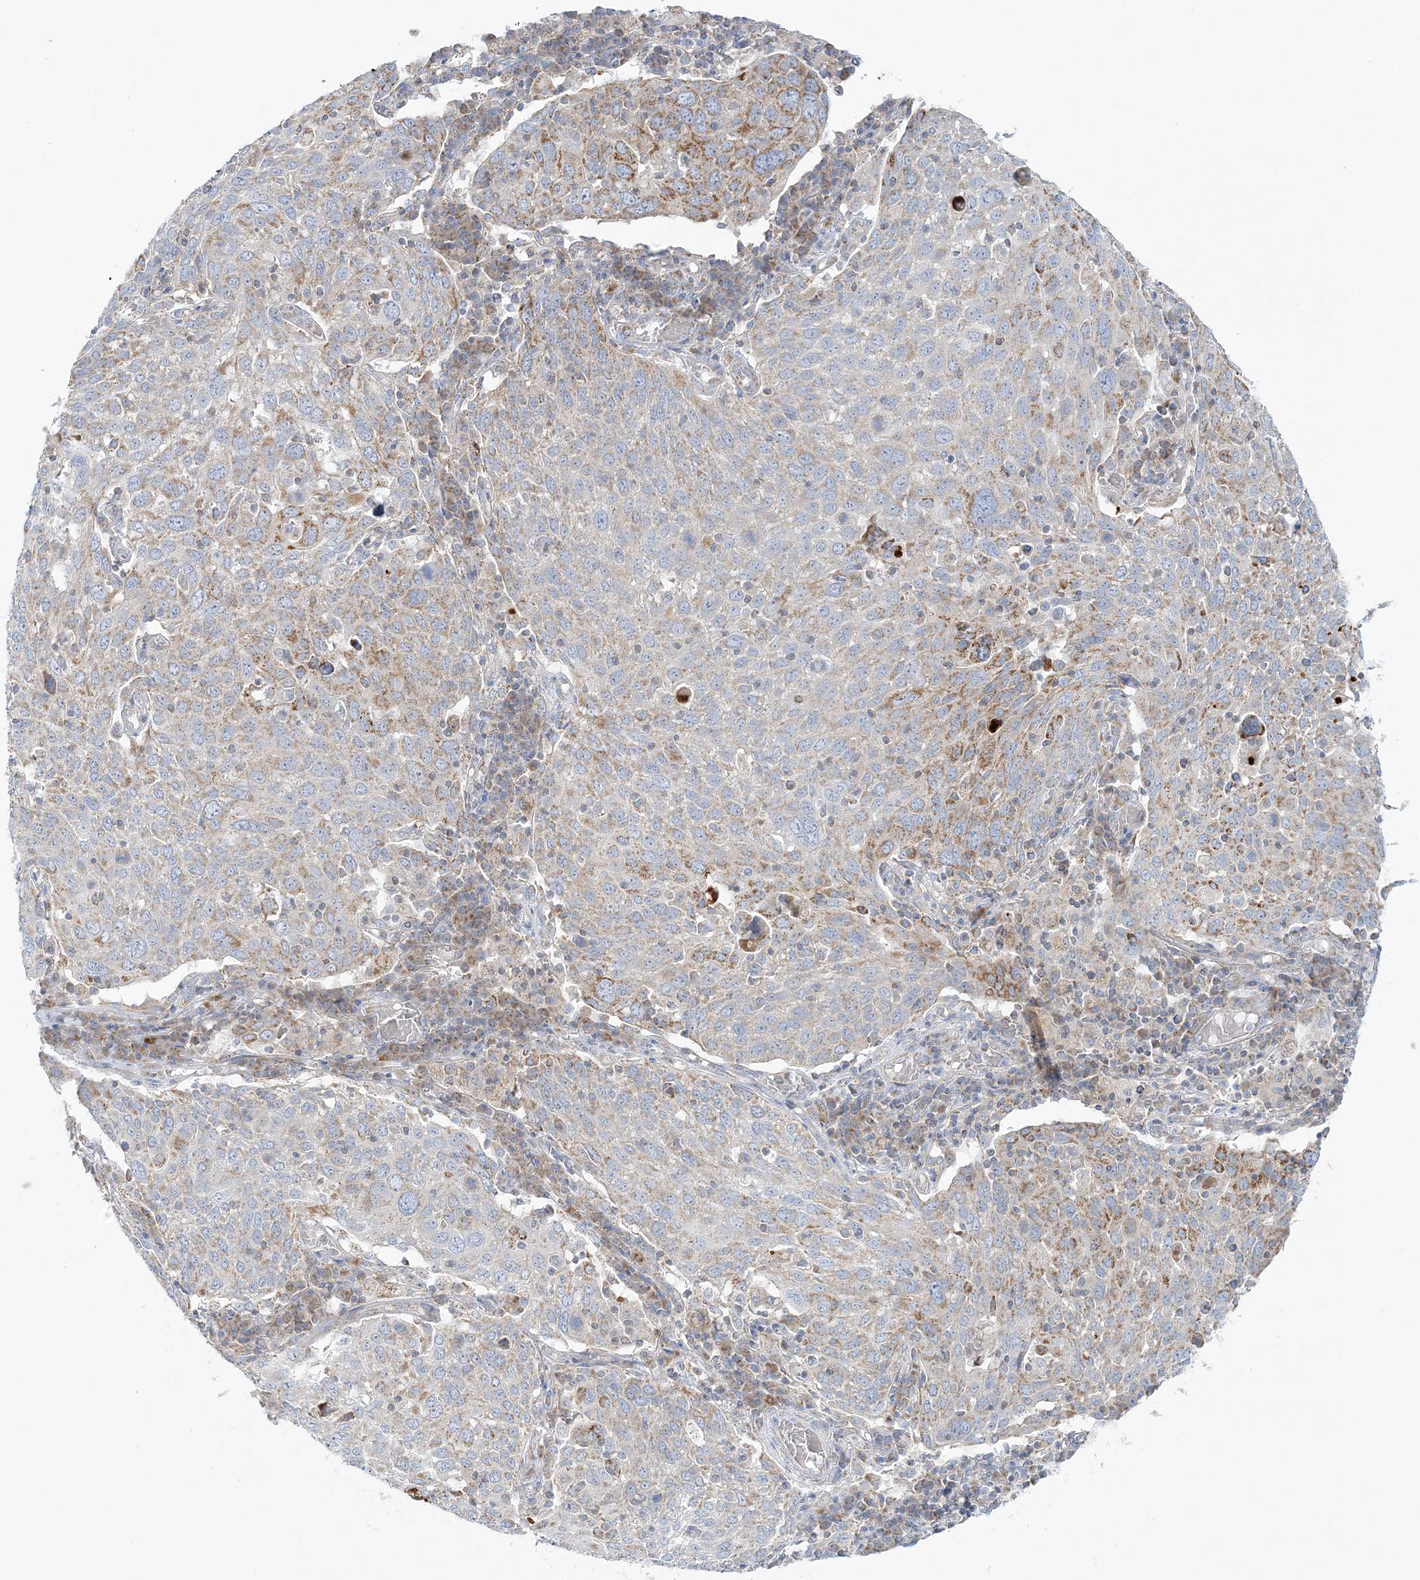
{"staining": {"intensity": "moderate", "quantity": "<25%", "location": "cytoplasmic/membranous"}, "tissue": "lung cancer", "cell_type": "Tumor cells", "image_type": "cancer", "snomed": [{"axis": "morphology", "description": "Squamous cell carcinoma, NOS"}, {"axis": "topography", "description": "Lung"}], "caption": "About <25% of tumor cells in squamous cell carcinoma (lung) reveal moderate cytoplasmic/membranous protein staining as visualized by brown immunohistochemical staining.", "gene": "TBC1D14", "patient": {"sex": "male", "age": 65}}